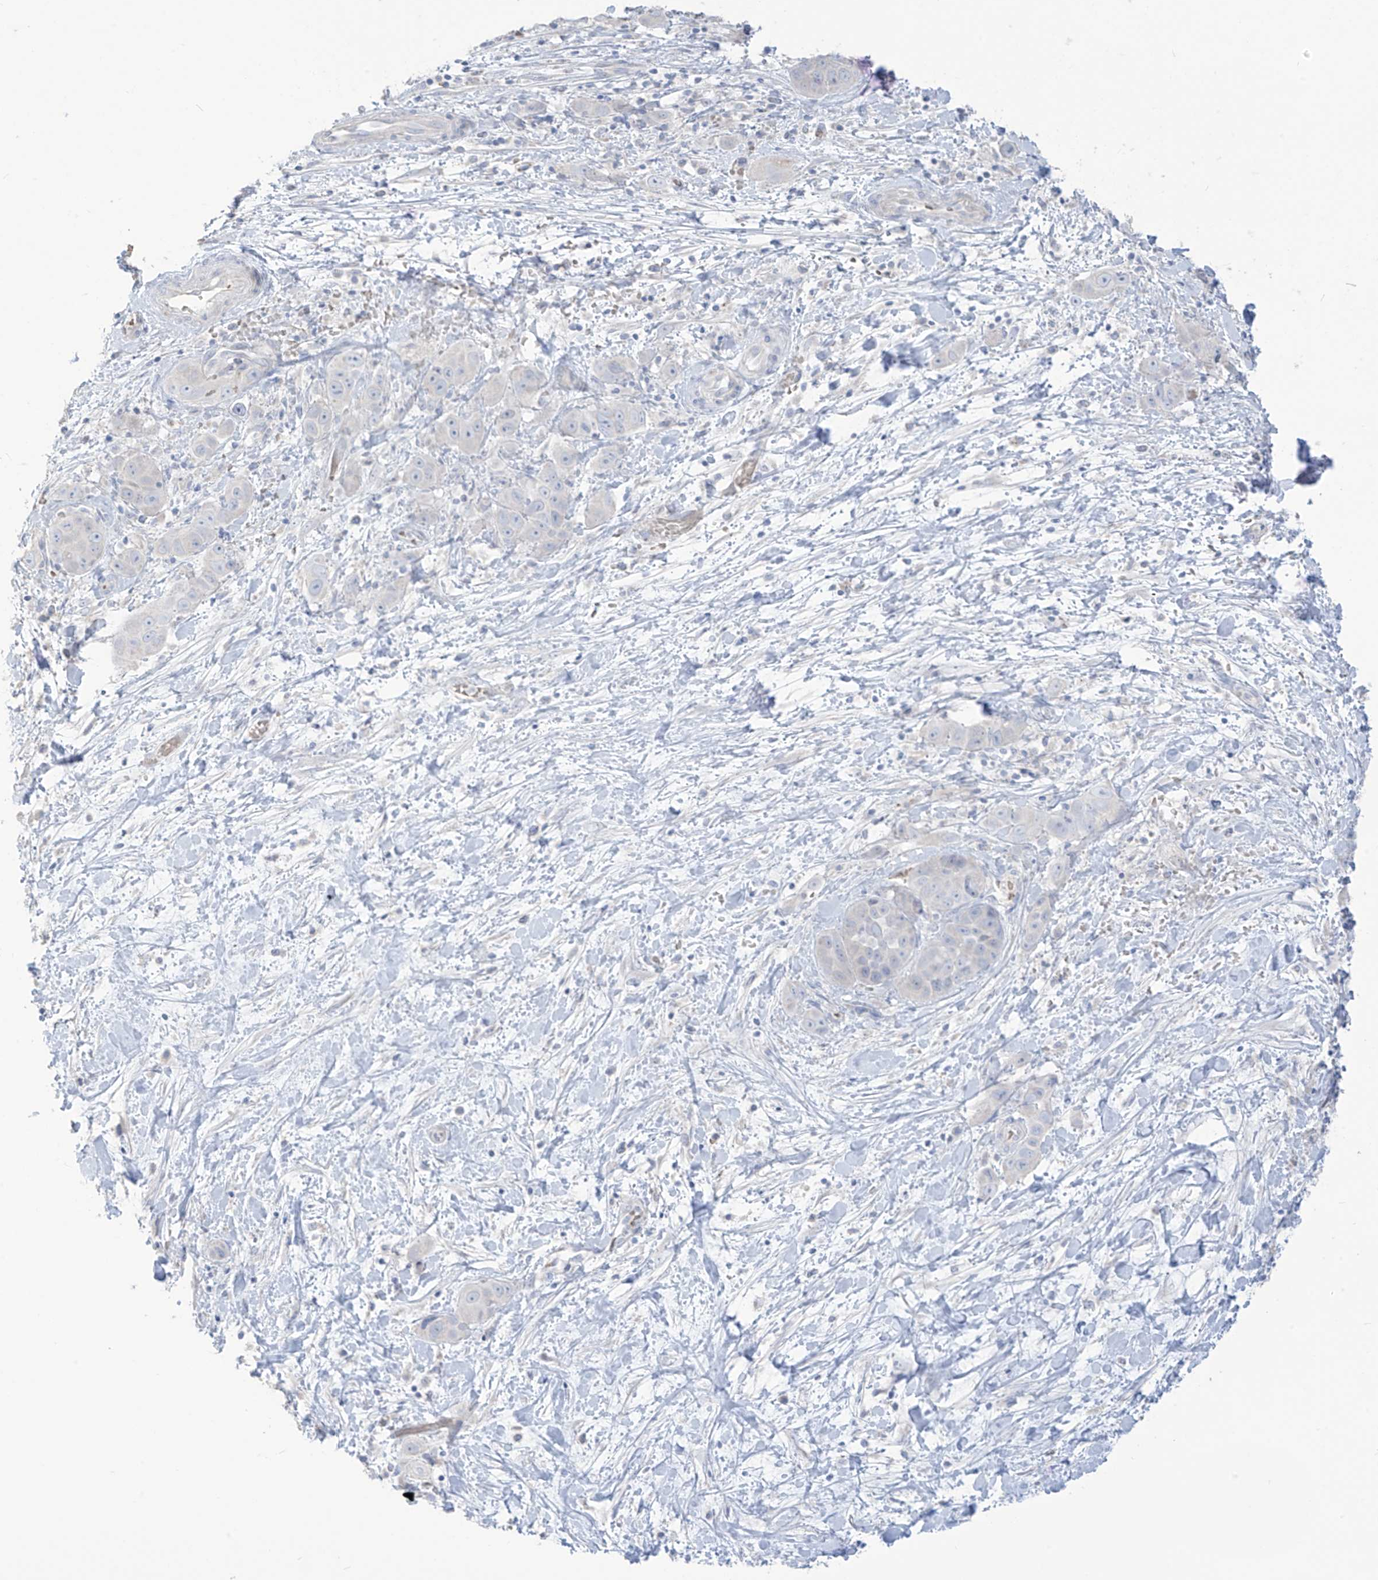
{"staining": {"intensity": "negative", "quantity": "none", "location": "none"}, "tissue": "liver cancer", "cell_type": "Tumor cells", "image_type": "cancer", "snomed": [{"axis": "morphology", "description": "Cholangiocarcinoma"}, {"axis": "topography", "description": "Liver"}], "caption": "IHC of human liver cholangiocarcinoma shows no expression in tumor cells.", "gene": "ASPRV1", "patient": {"sex": "female", "age": 52}}